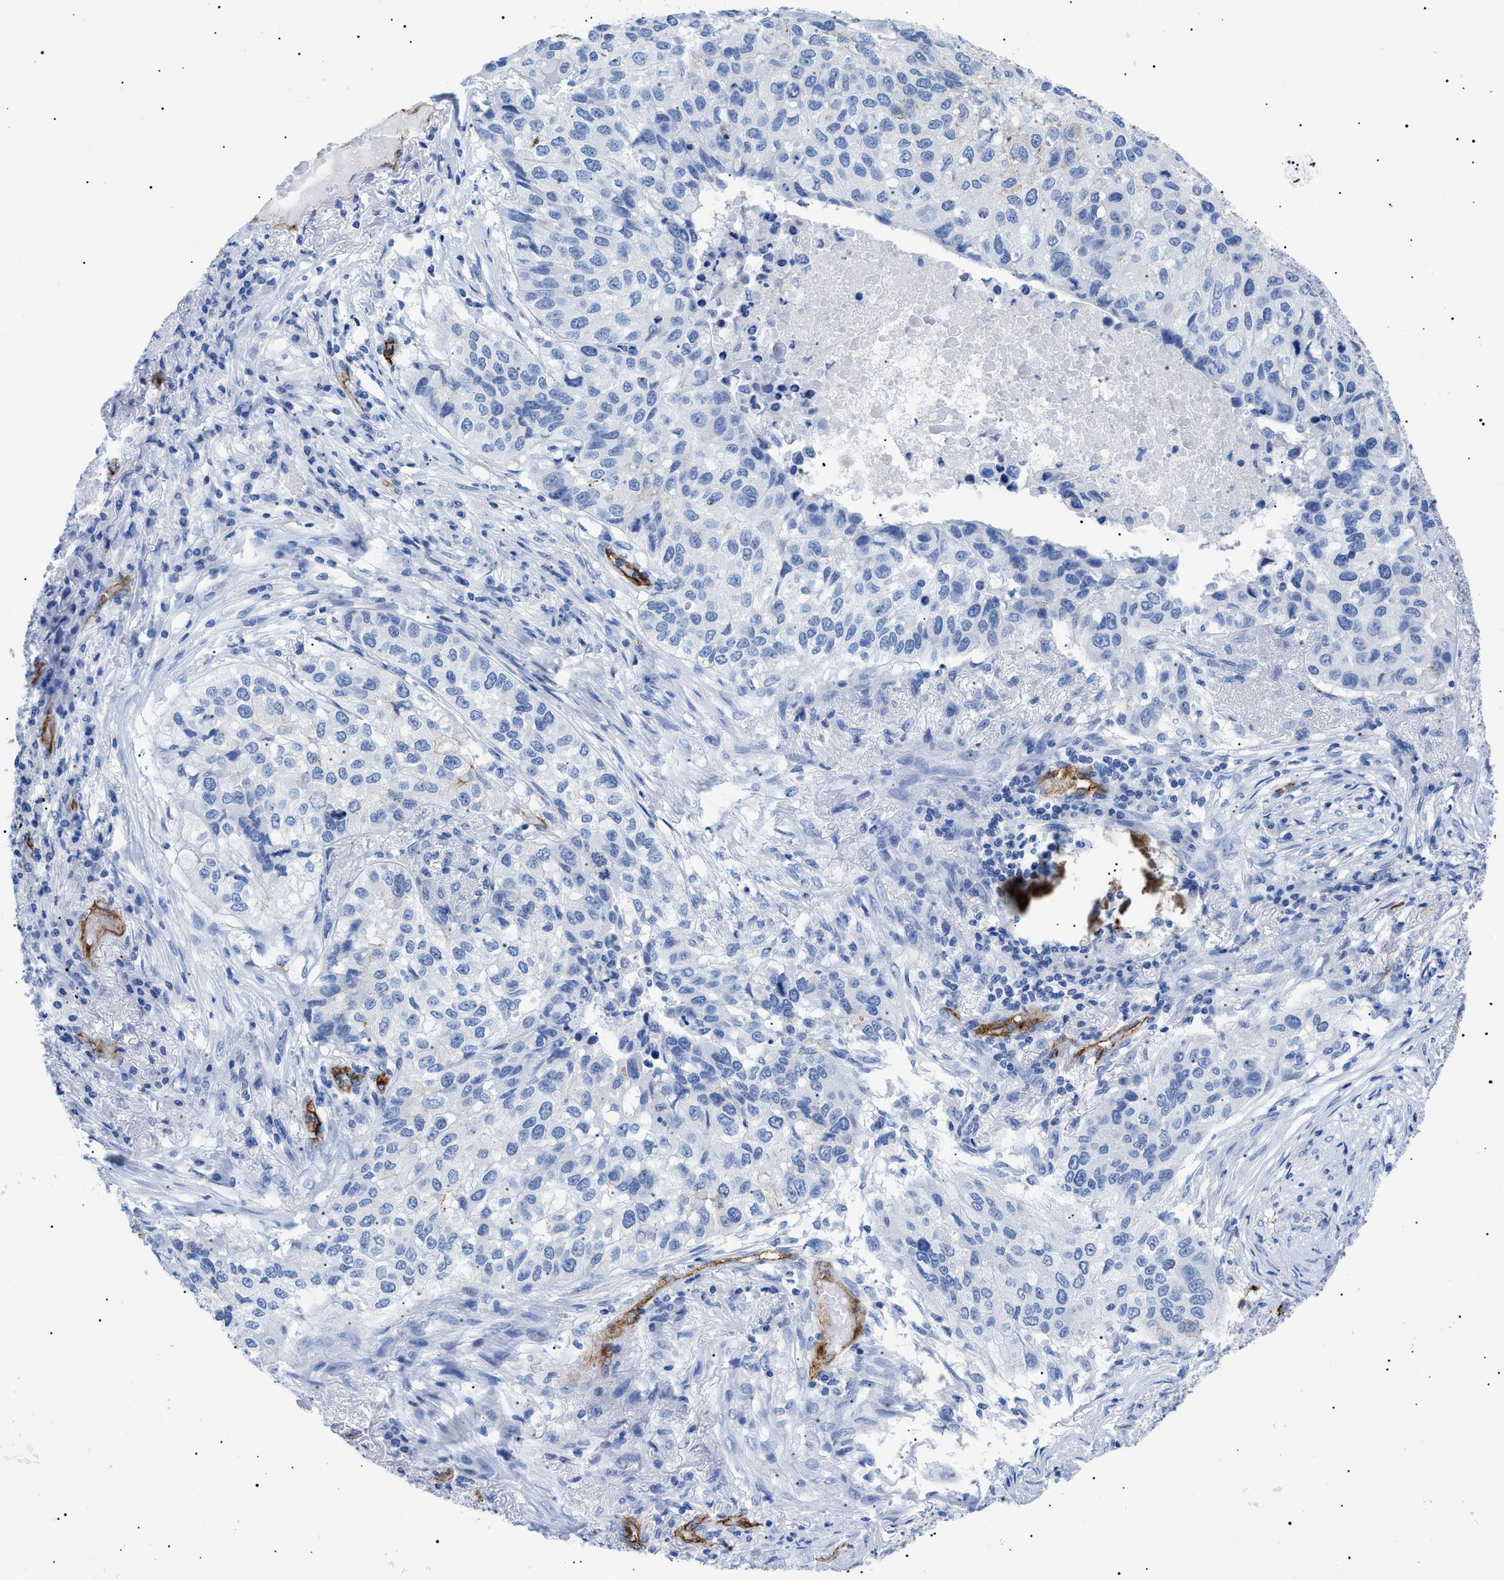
{"staining": {"intensity": "negative", "quantity": "none", "location": "none"}, "tissue": "lung cancer", "cell_type": "Tumor cells", "image_type": "cancer", "snomed": [{"axis": "morphology", "description": "Squamous cell carcinoma, NOS"}, {"axis": "topography", "description": "Lung"}], "caption": "High magnification brightfield microscopy of squamous cell carcinoma (lung) stained with DAB (brown) and counterstained with hematoxylin (blue): tumor cells show no significant positivity.", "gene": "PODXL", "patient": {"sex": "male", "age": 57}}